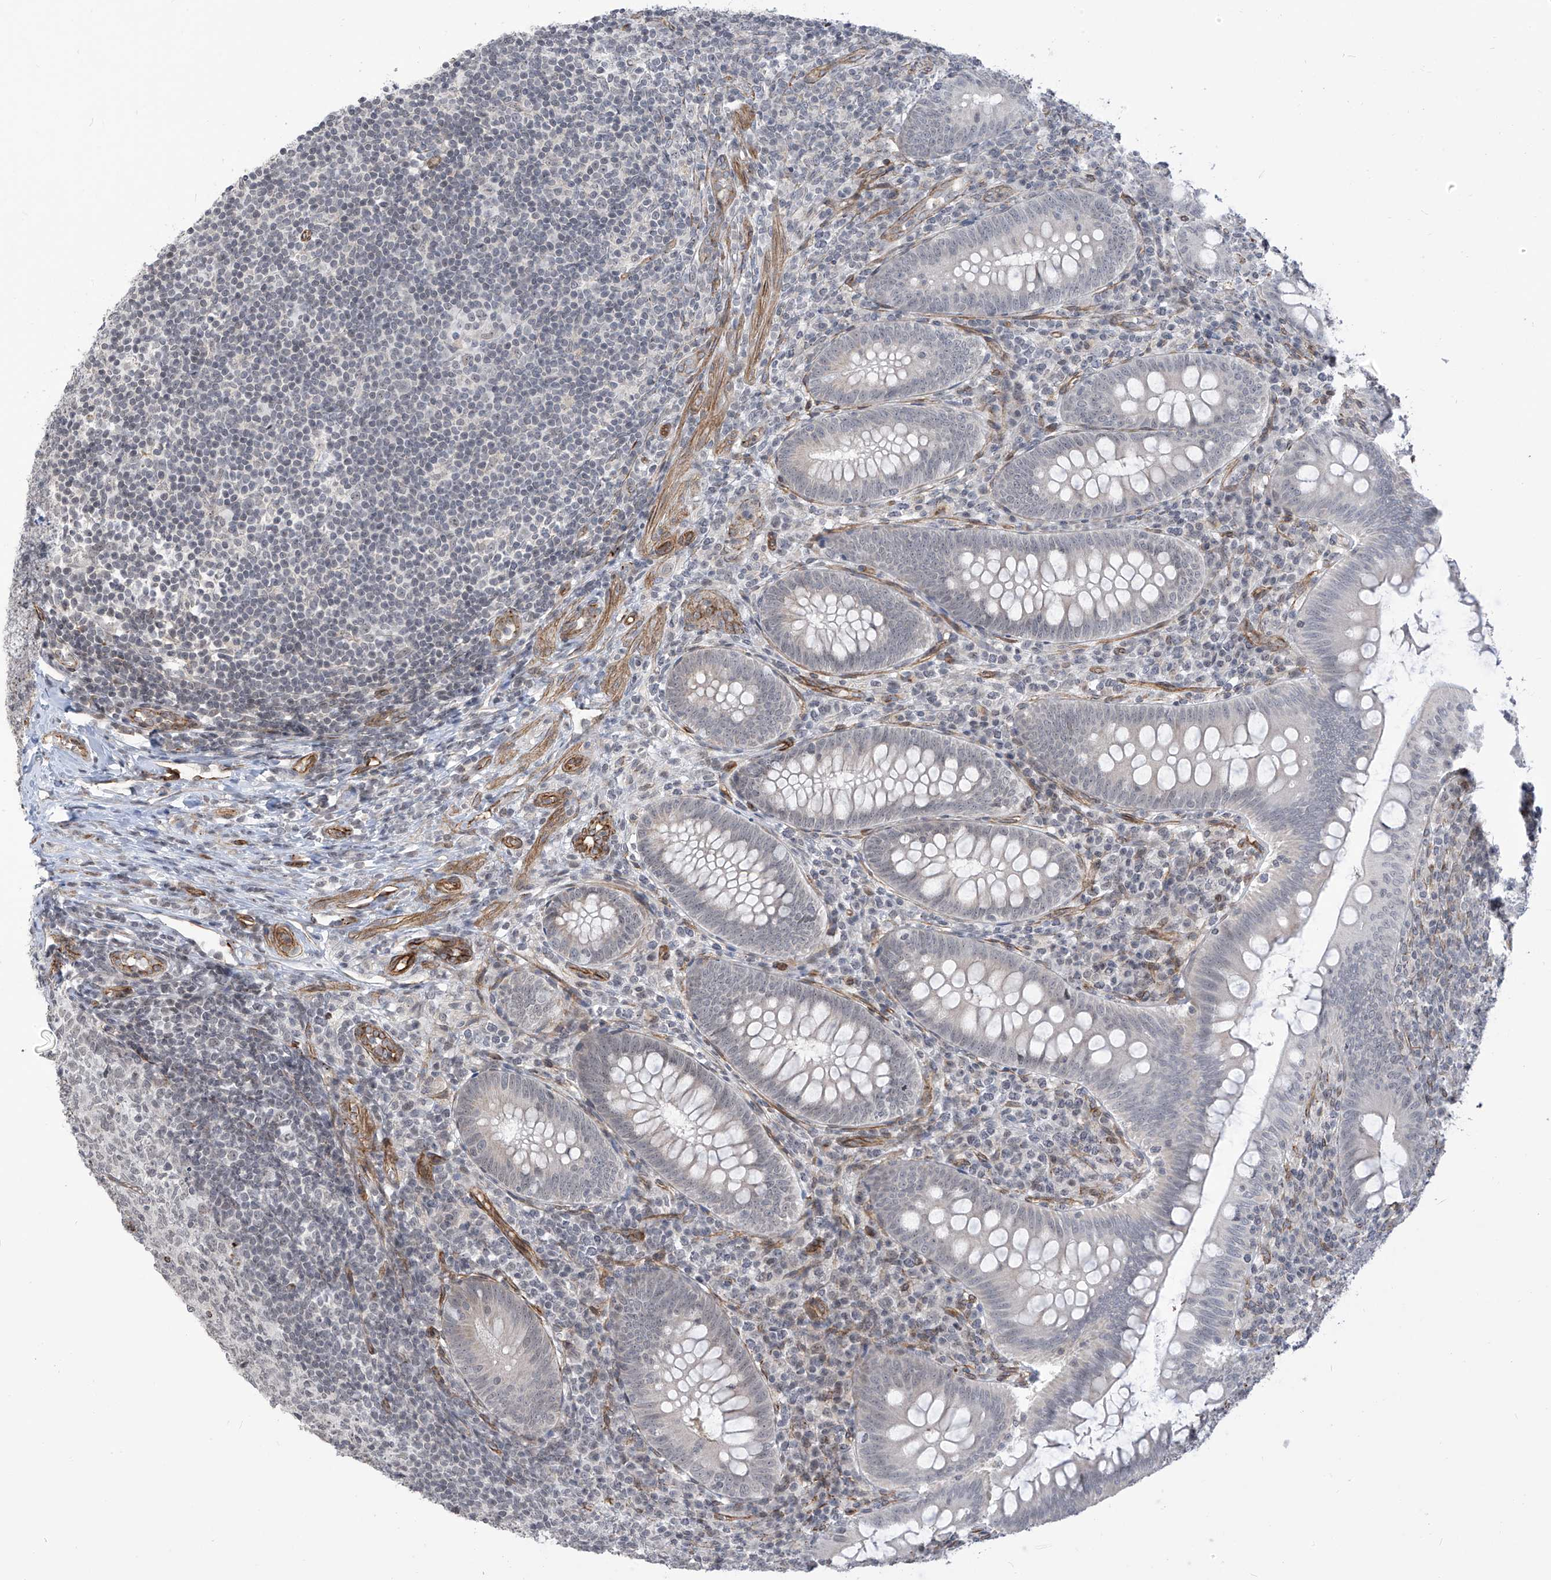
{"staining": {"intensity": "negative", "quantity": "none", "location": "none"}, "tissue": "appendix", "cell_type": "Glandular cells", "image_type": "normal", "snomed": [{"axis": "morphology", "description": "Normal tissue, NOS"}, {"axis": "topography", "description": "Appendix"}], "caption": "Immunohistochemical staining of normal human appendix shows no significant staining in glandular cells.", "gene": "METAP1D", "patient": {"sex": "male", "age": 14}}